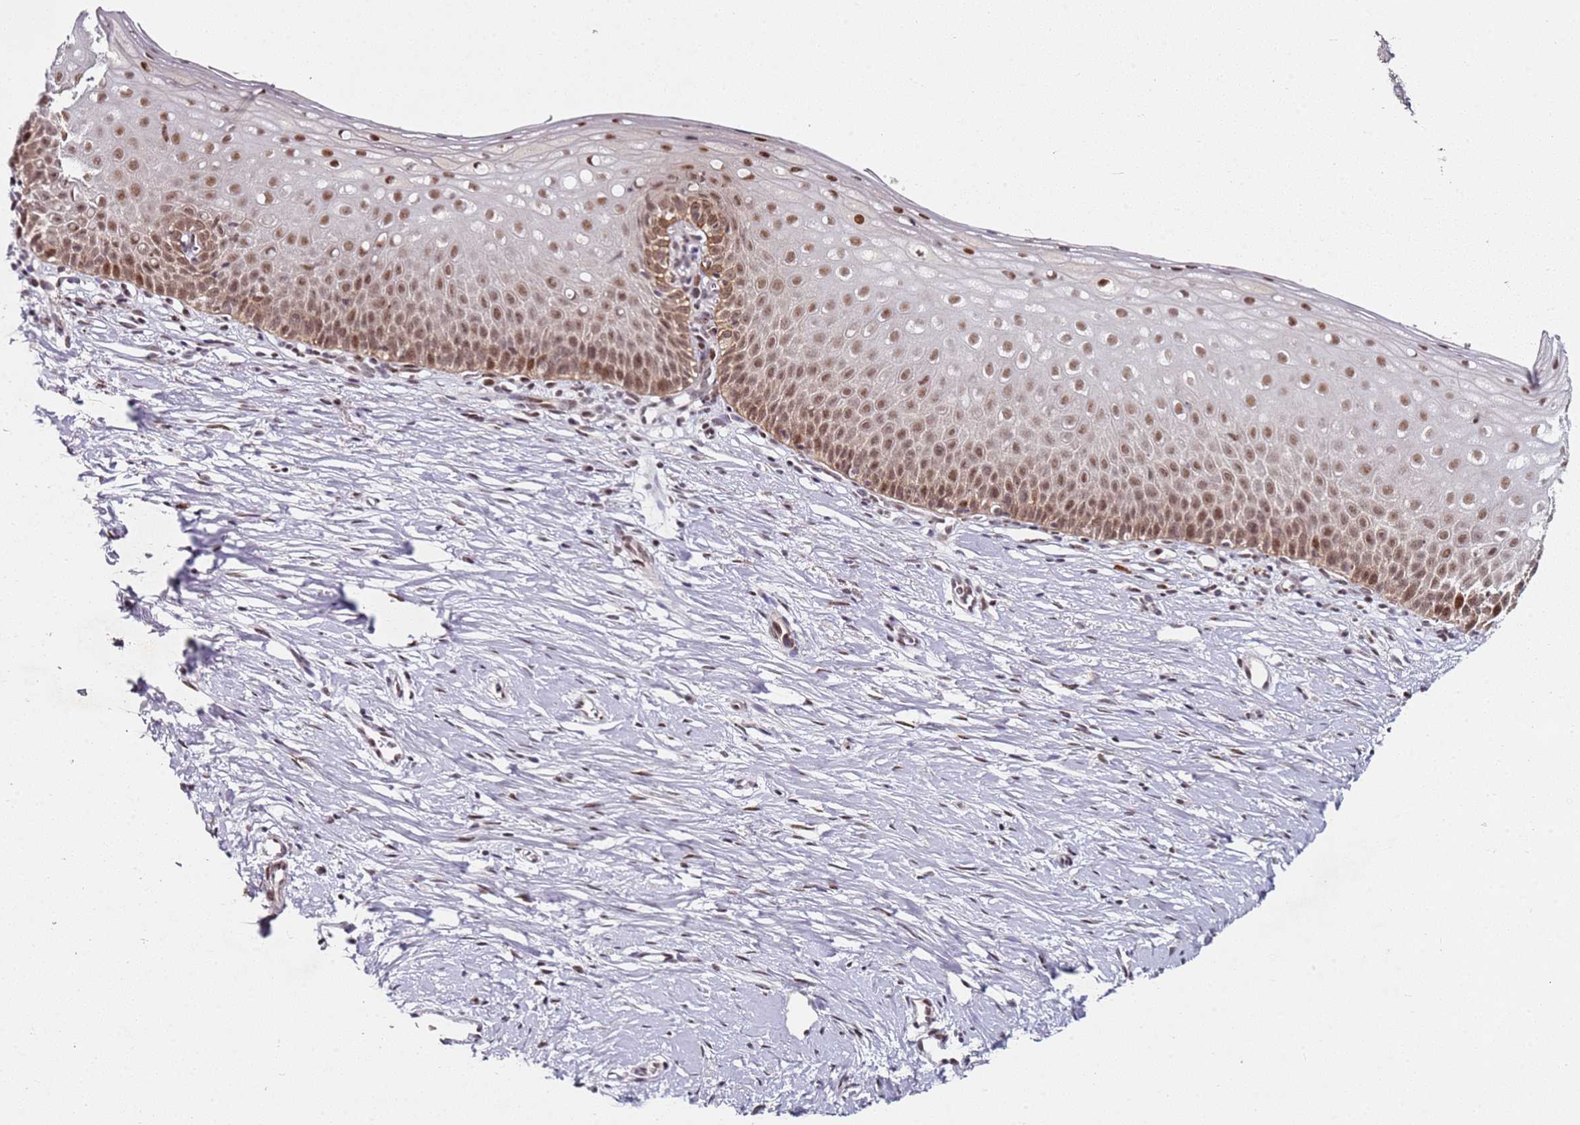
{"staining": {"intensity": "moderate", "quantity": "25%-75%", "location": "nuclear"}, "tissue": "cervix", "cell_type": "Glandular cells", "image_type": "normal", "snomed": [{"axis": "morphology", "description": "Normal tissue, NOS"}, {"axis": "topography", "description": "Cervix"}], "caption": "Approximately 25%-75% of glandular cells in unremarkable human cervix exhibit moderate nuclear protein positivity as visualized by brown immunohistochemical staining.", "gene": "ATF6B", "patient": {"sex": "female", "age": 57}}